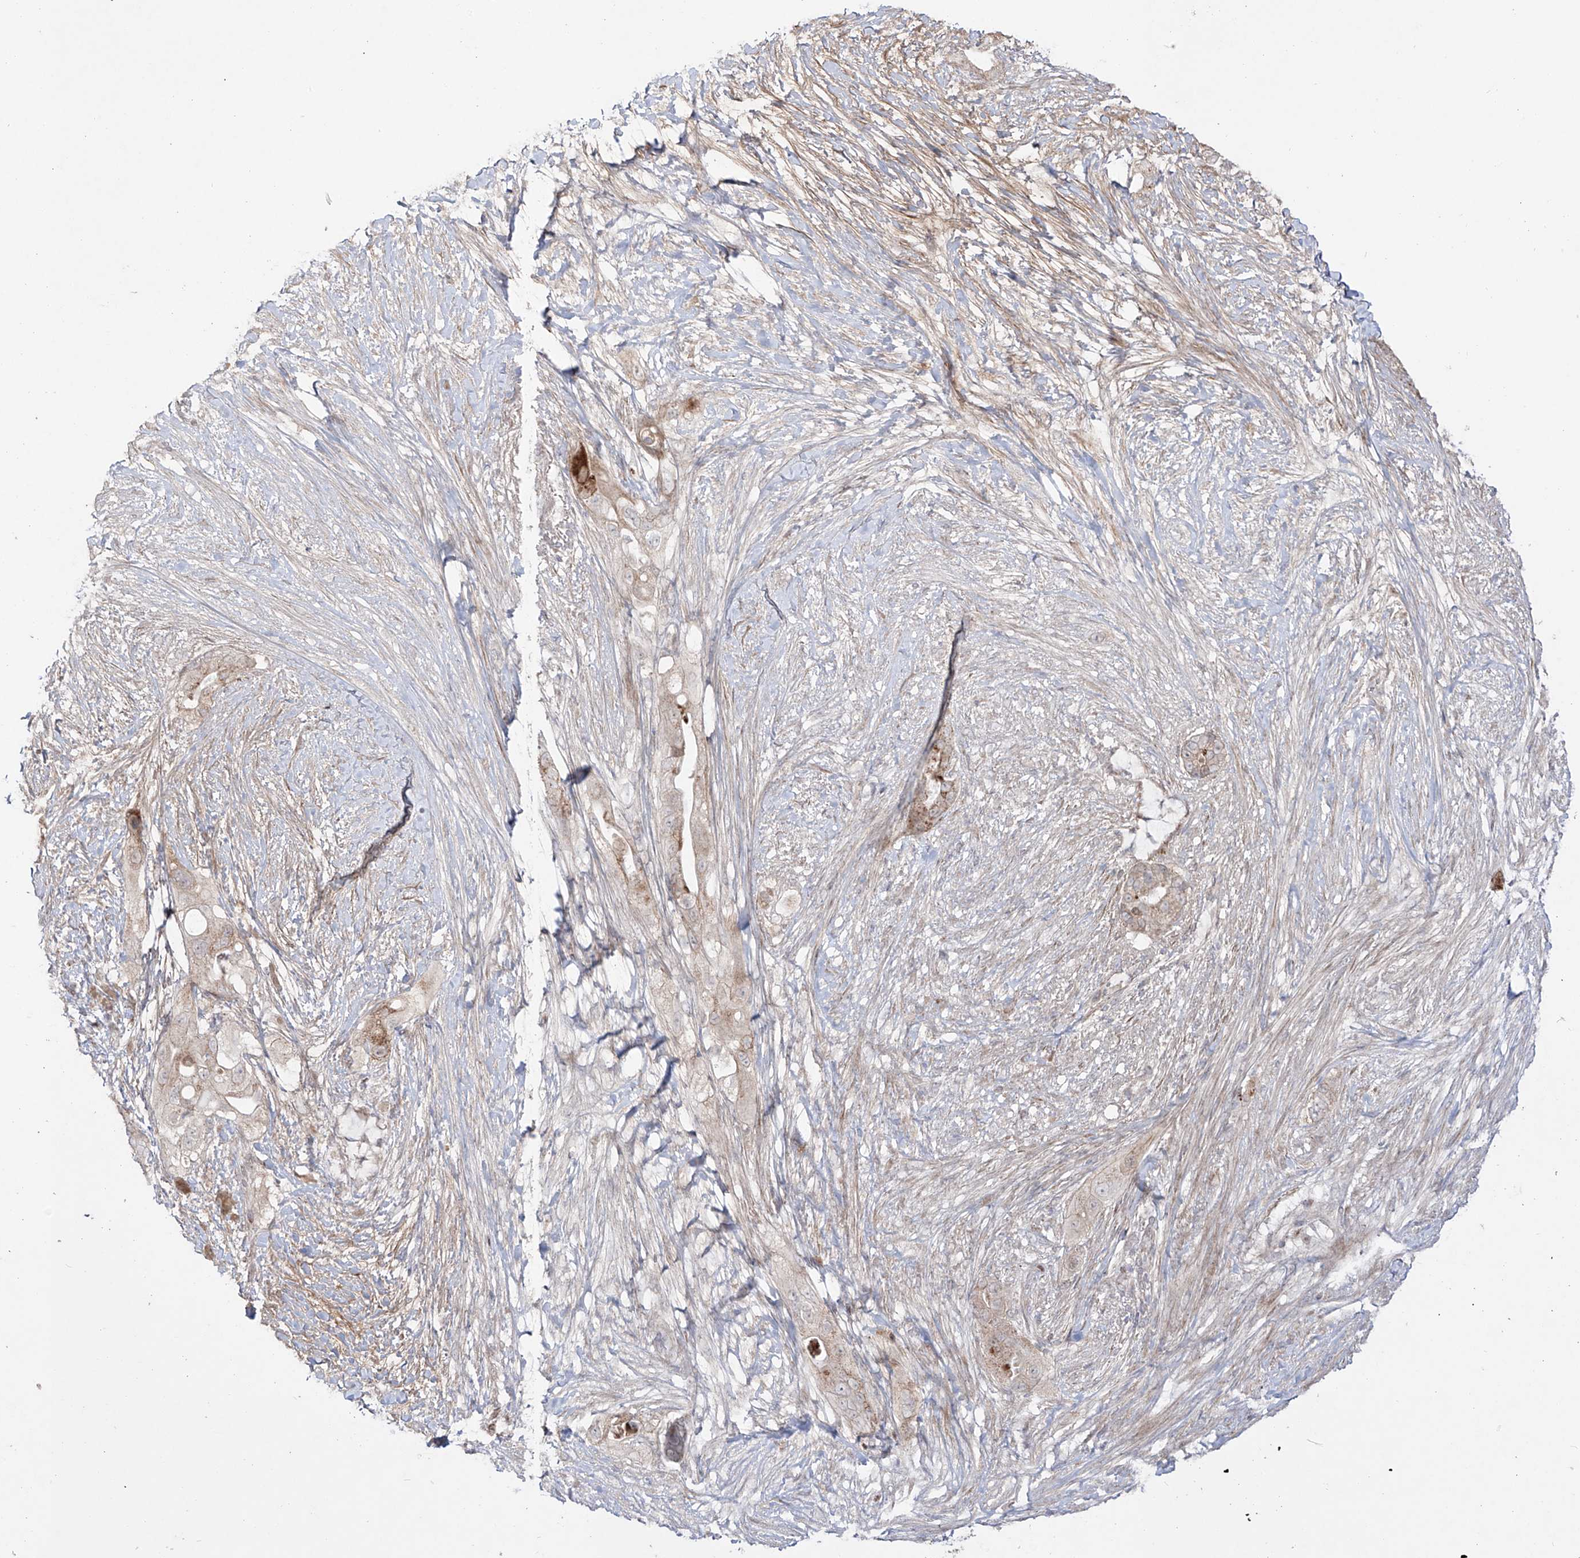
{"staining": {"intensity": "moderate", "quantity": "25%-75%", "location": "cytoplasmic/membranous"}, "tissue": "pancreatic cancer", "cell_type": "Tumor cells", "image_type": "cancer", "snomed": [{"axis": "morphology", "description": "Adenocarcinoma, NOS"}, {"axis": "topography", "description": "Pancreas"}], "caption": "Immunohistochemistry of human pancreatic cancer (adenocarcinoma) exhibits medium levels of moderate cytoplasmic/membranous expression in approximately 25%-75% of tumor cells.", "gene": "YKT6", "patient": {"sex": "male", "age": 53}}